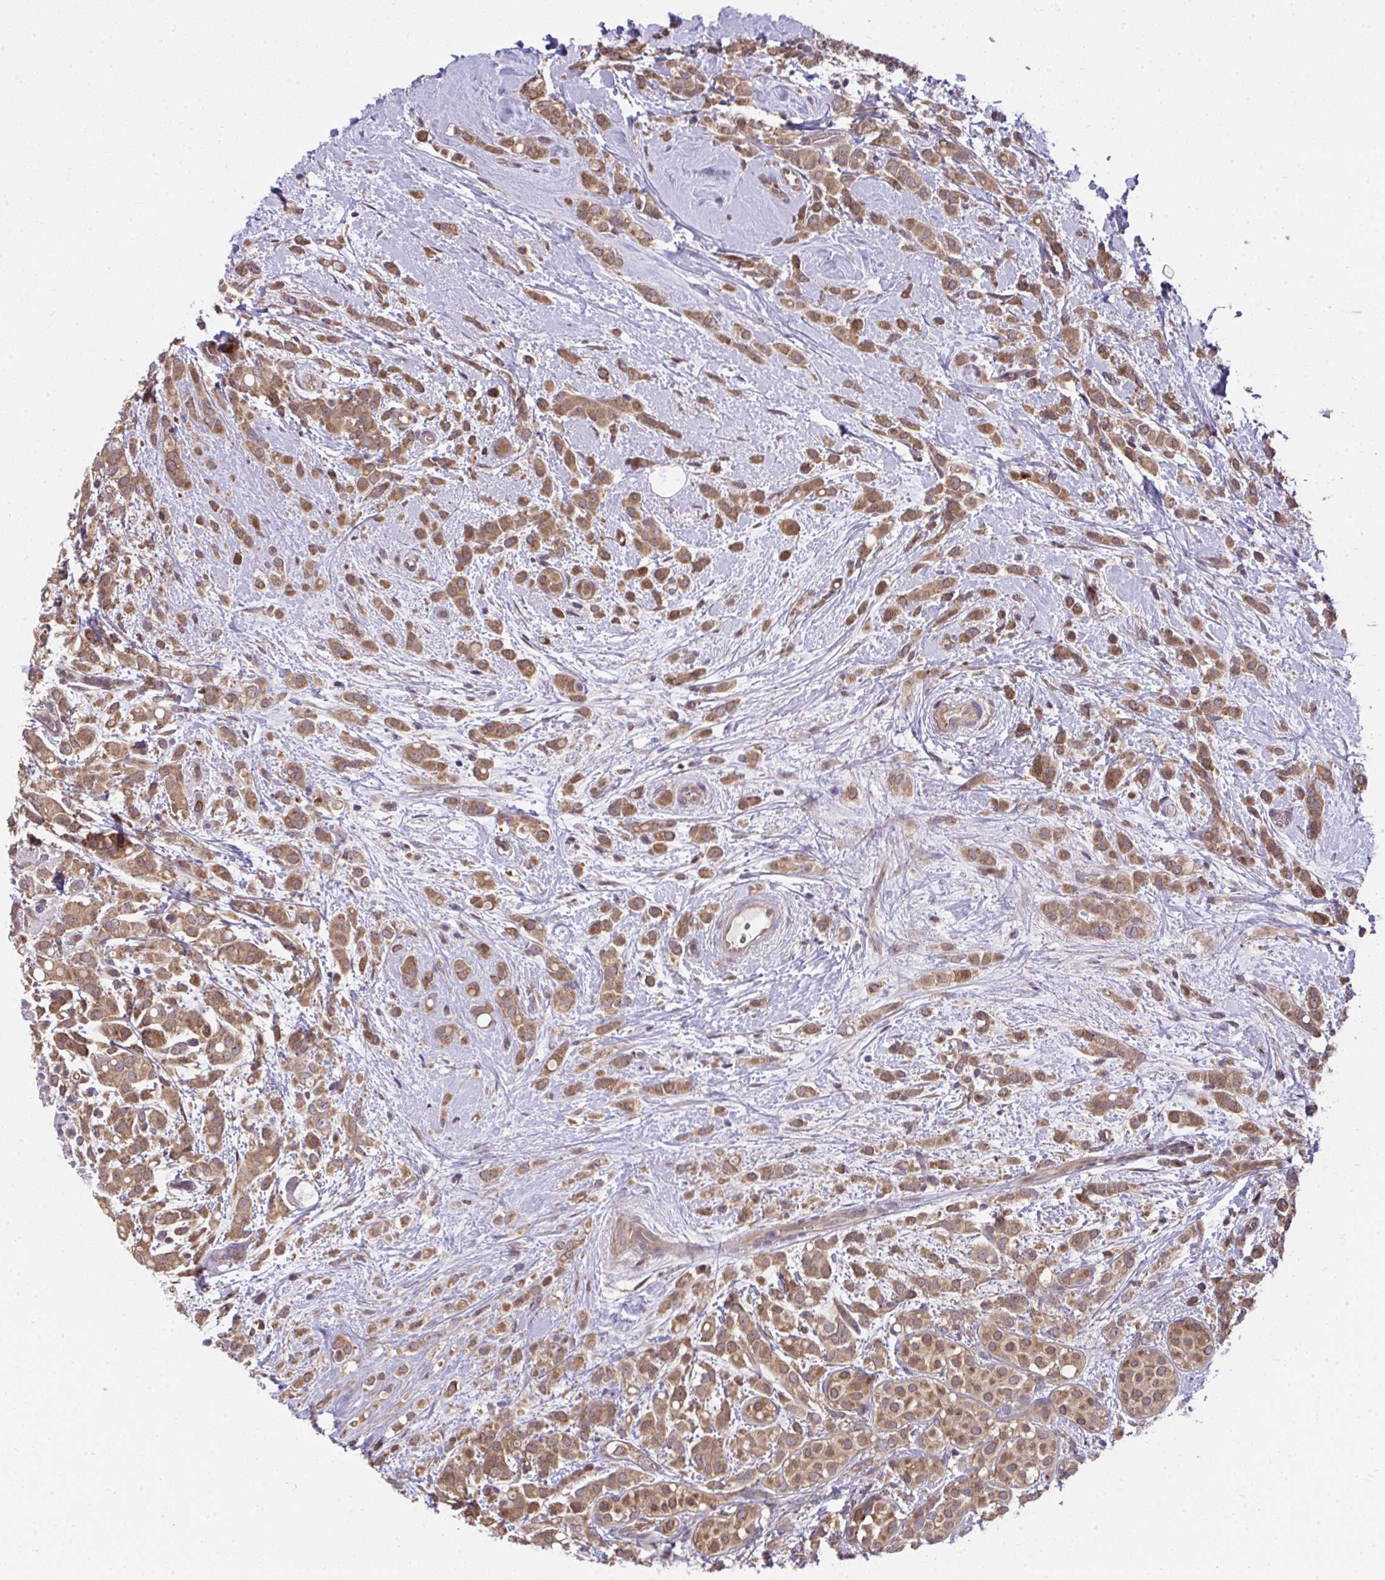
{"staining": {"intensity": "moderate", "quantity": ">75%", "location": "cytoplasmic/membranous"}, "tissue": "breast cancer", "cell_type": "Tumor cells", "image_type": "cancer", "snomed": [{"axis": "morphology", "description": "Lobular carcinoma"}, {"axis": "topography", "description": "Breast"}], "caption": "Immunohistochemistry (IHC) (DAB (3,3'-diaminobenzidine)) staining of breast cancer shows moderate cytoplasmic/membranous protein staining in about >75% of tumor cells. Ihc stains the protein of interest in brown and the nuclei are stained blue.", "gene": "RDH14", "patient": {"sex": "female", "age": 68}}